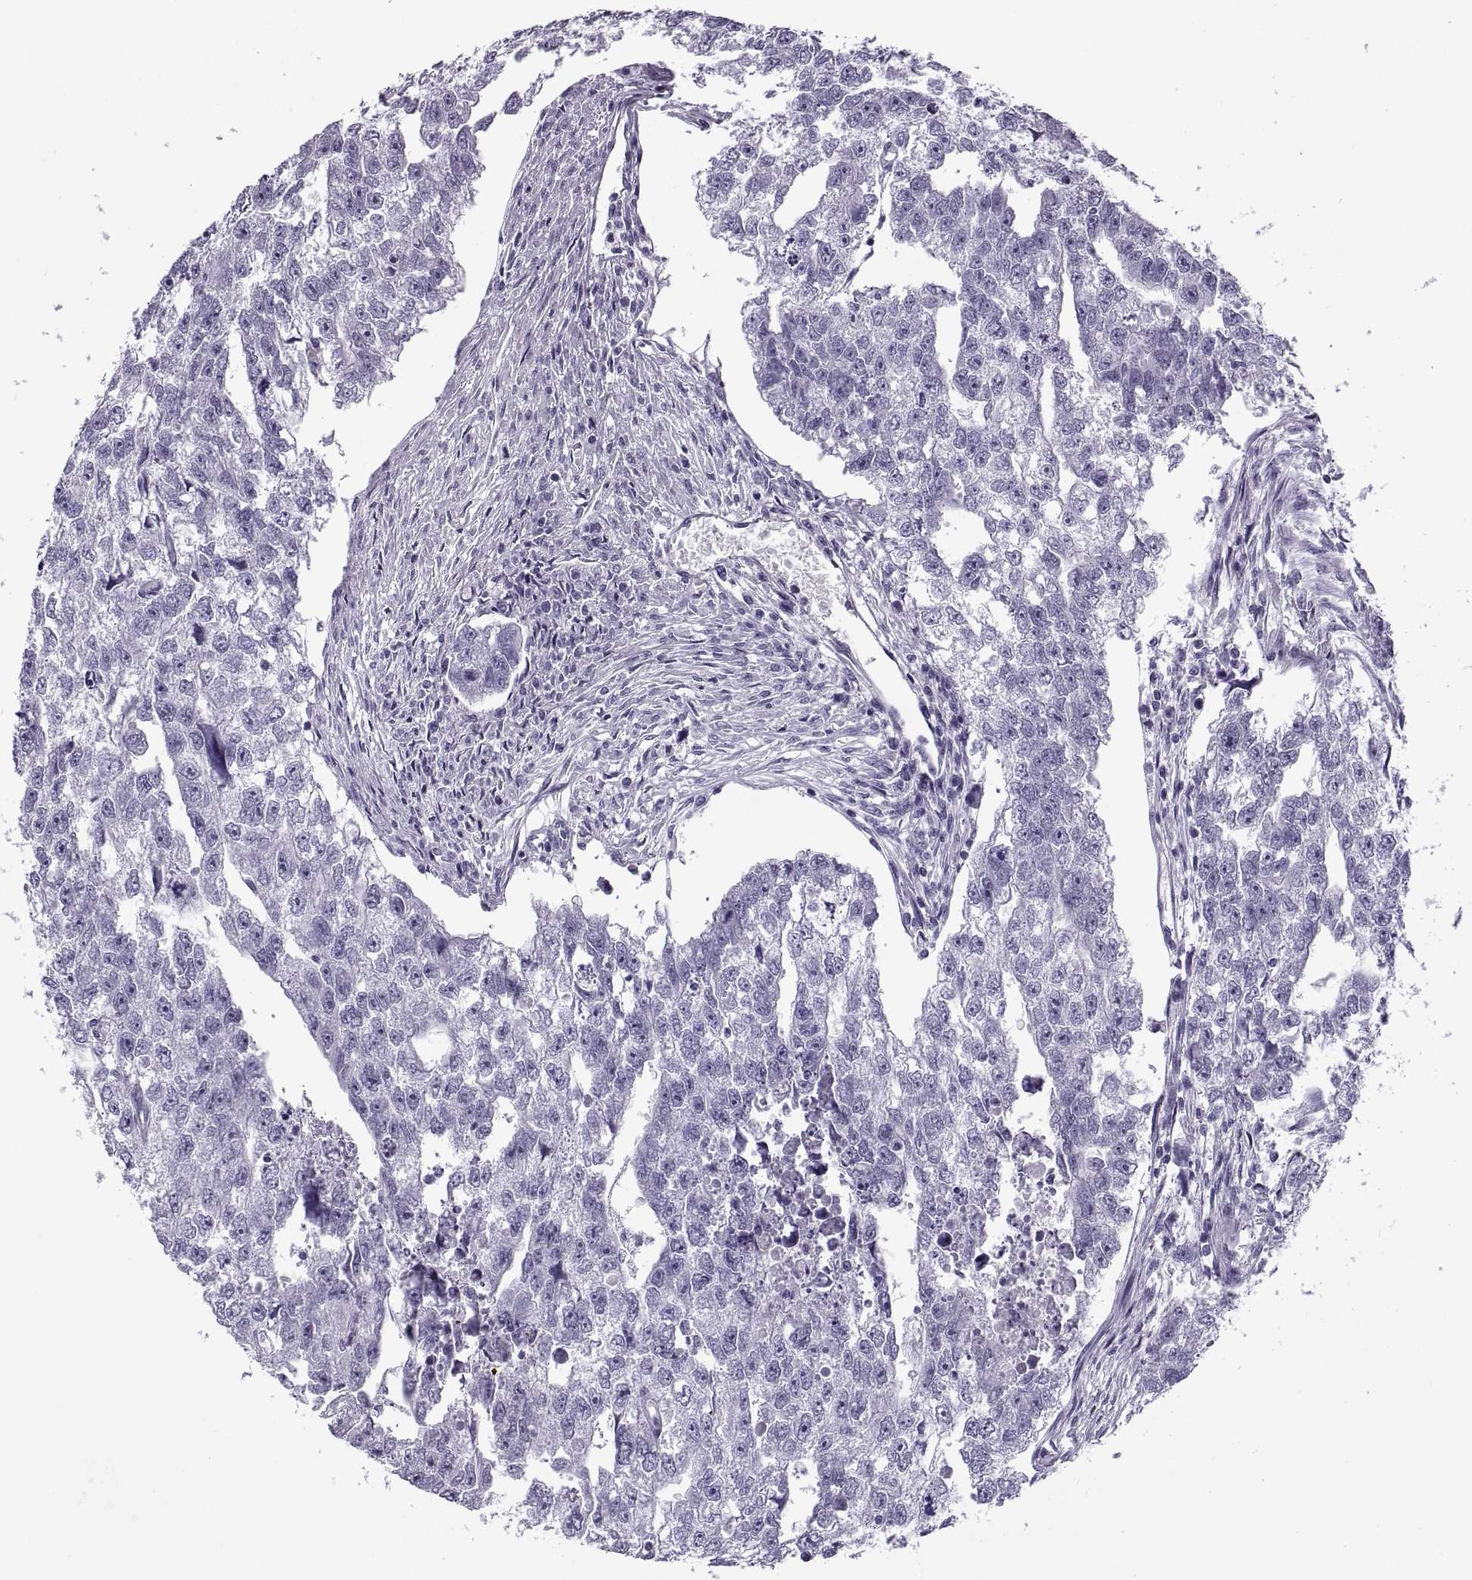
{"staining": {"intensity": "negative", "quantity": "none", "location": "none"}, "tissue": "testis cancer", "cell_type": "Tumor cells", "image_type": "cancer", "snomed": [{"axis": "morphology", "description": "Carcinoma, Embryonal, NOS"}, {"axis": "morphology", "description": "Teratoma, malignant, NOS"}, {"axis": "topography", "description": "Testis"}], "caption": "This is a micrograph of immunohistochemistry staining of testis cancer (malignant teratoma), which shows no expression in tumor cells.", "gene": "RLBP1", "patient": {"sex": "male", "age": 44}}